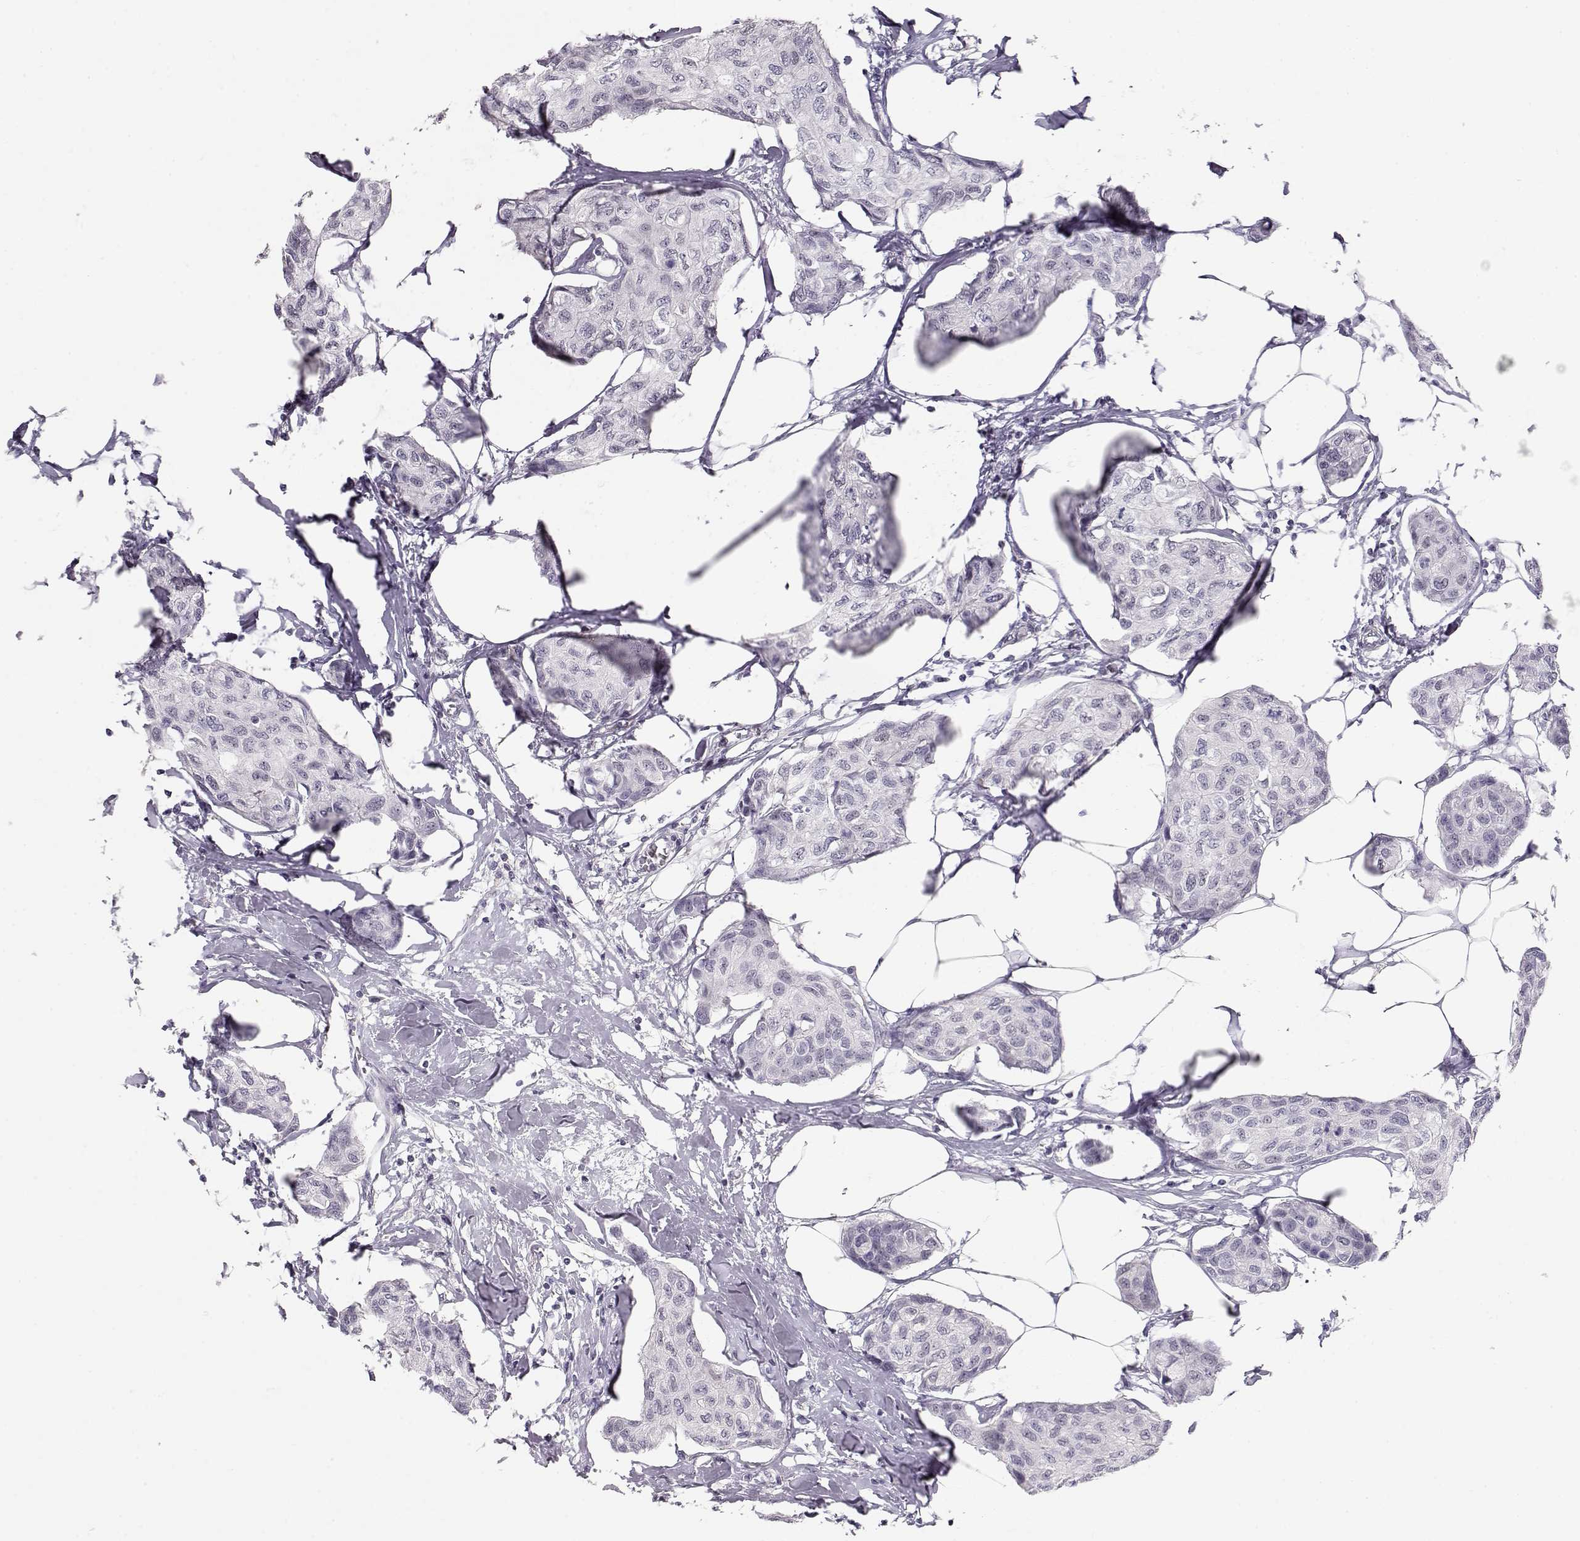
{"staining": {"intensity": "negative", "quantity": "none", "location": "none"}, "tissue": "breast cancer", "cell_type": "Tumor cells", "image_type": "cancer", "snomed": [{"axis": "morphology", "description": "Duct carcinoma"}, {"axis": "topography", "description": "Breast"}], "caption": "Immunohistochemical staining of human breast cancer (infiltrating ductal carcinoma) demonstrates no significant positivity in tumor cells.", "gene": "TEPP", "patient": {"sex": "female", "age": 80}}